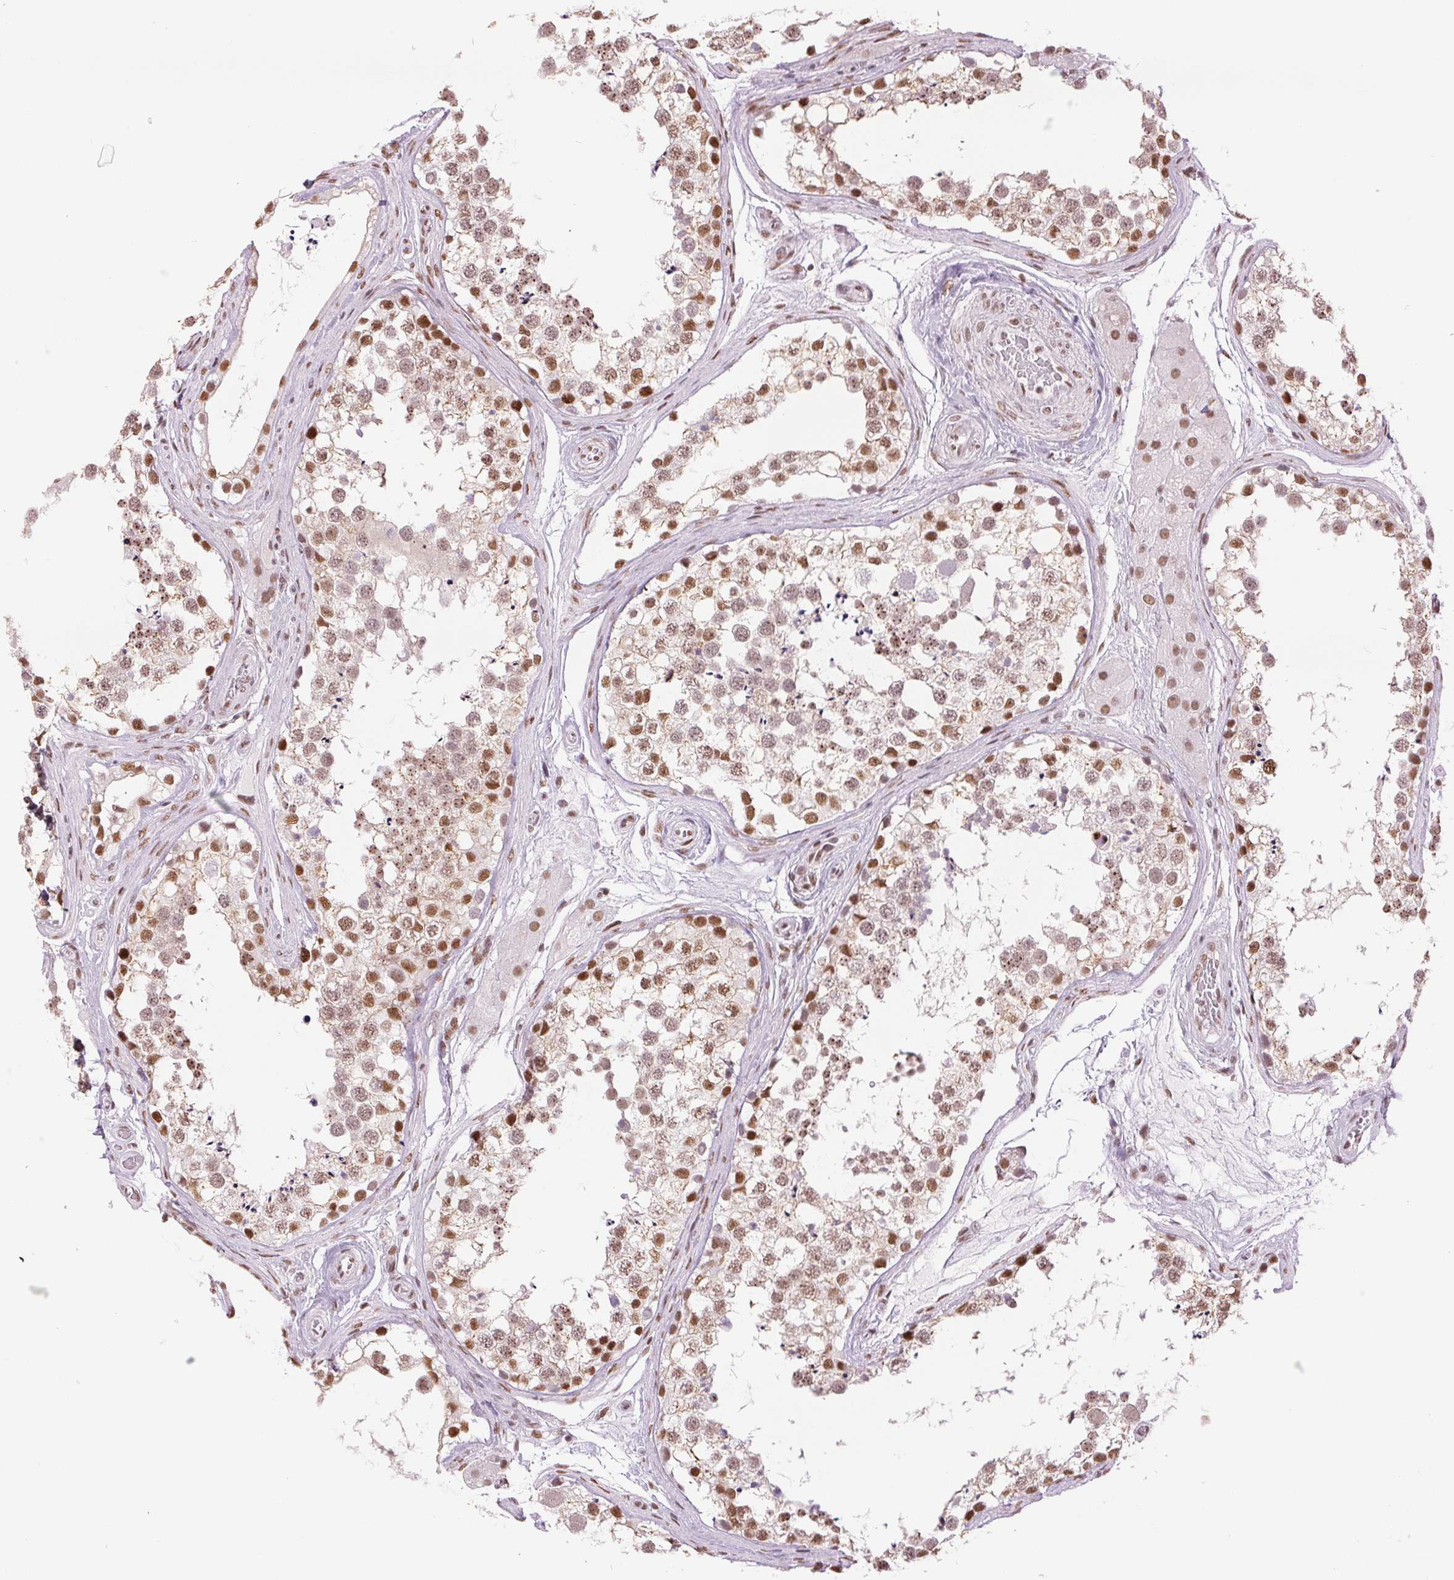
{"staining": {"intensity": "moderate", "quantity": "25%-75%", "location": "nuclear"}, "tissue": "testis", "cell_type": "Cells in seminiferous ducts", "image_type": "normal", "snomed": [{"axis": "morphology", "description": "Normal tissue, NOS"}, {"axis": "morphology", "description": "Seminoma, NOS"}, {"axis": "topography", "description": "Testis"}], "caption": "Protein positivity by IHC shows moderate nuclear expression in about 25%-75% of cells in seminiferous ducts in unremarkable testis.", "gene": "ZFR2", "patient": {"sex": "male", "age": 65}}